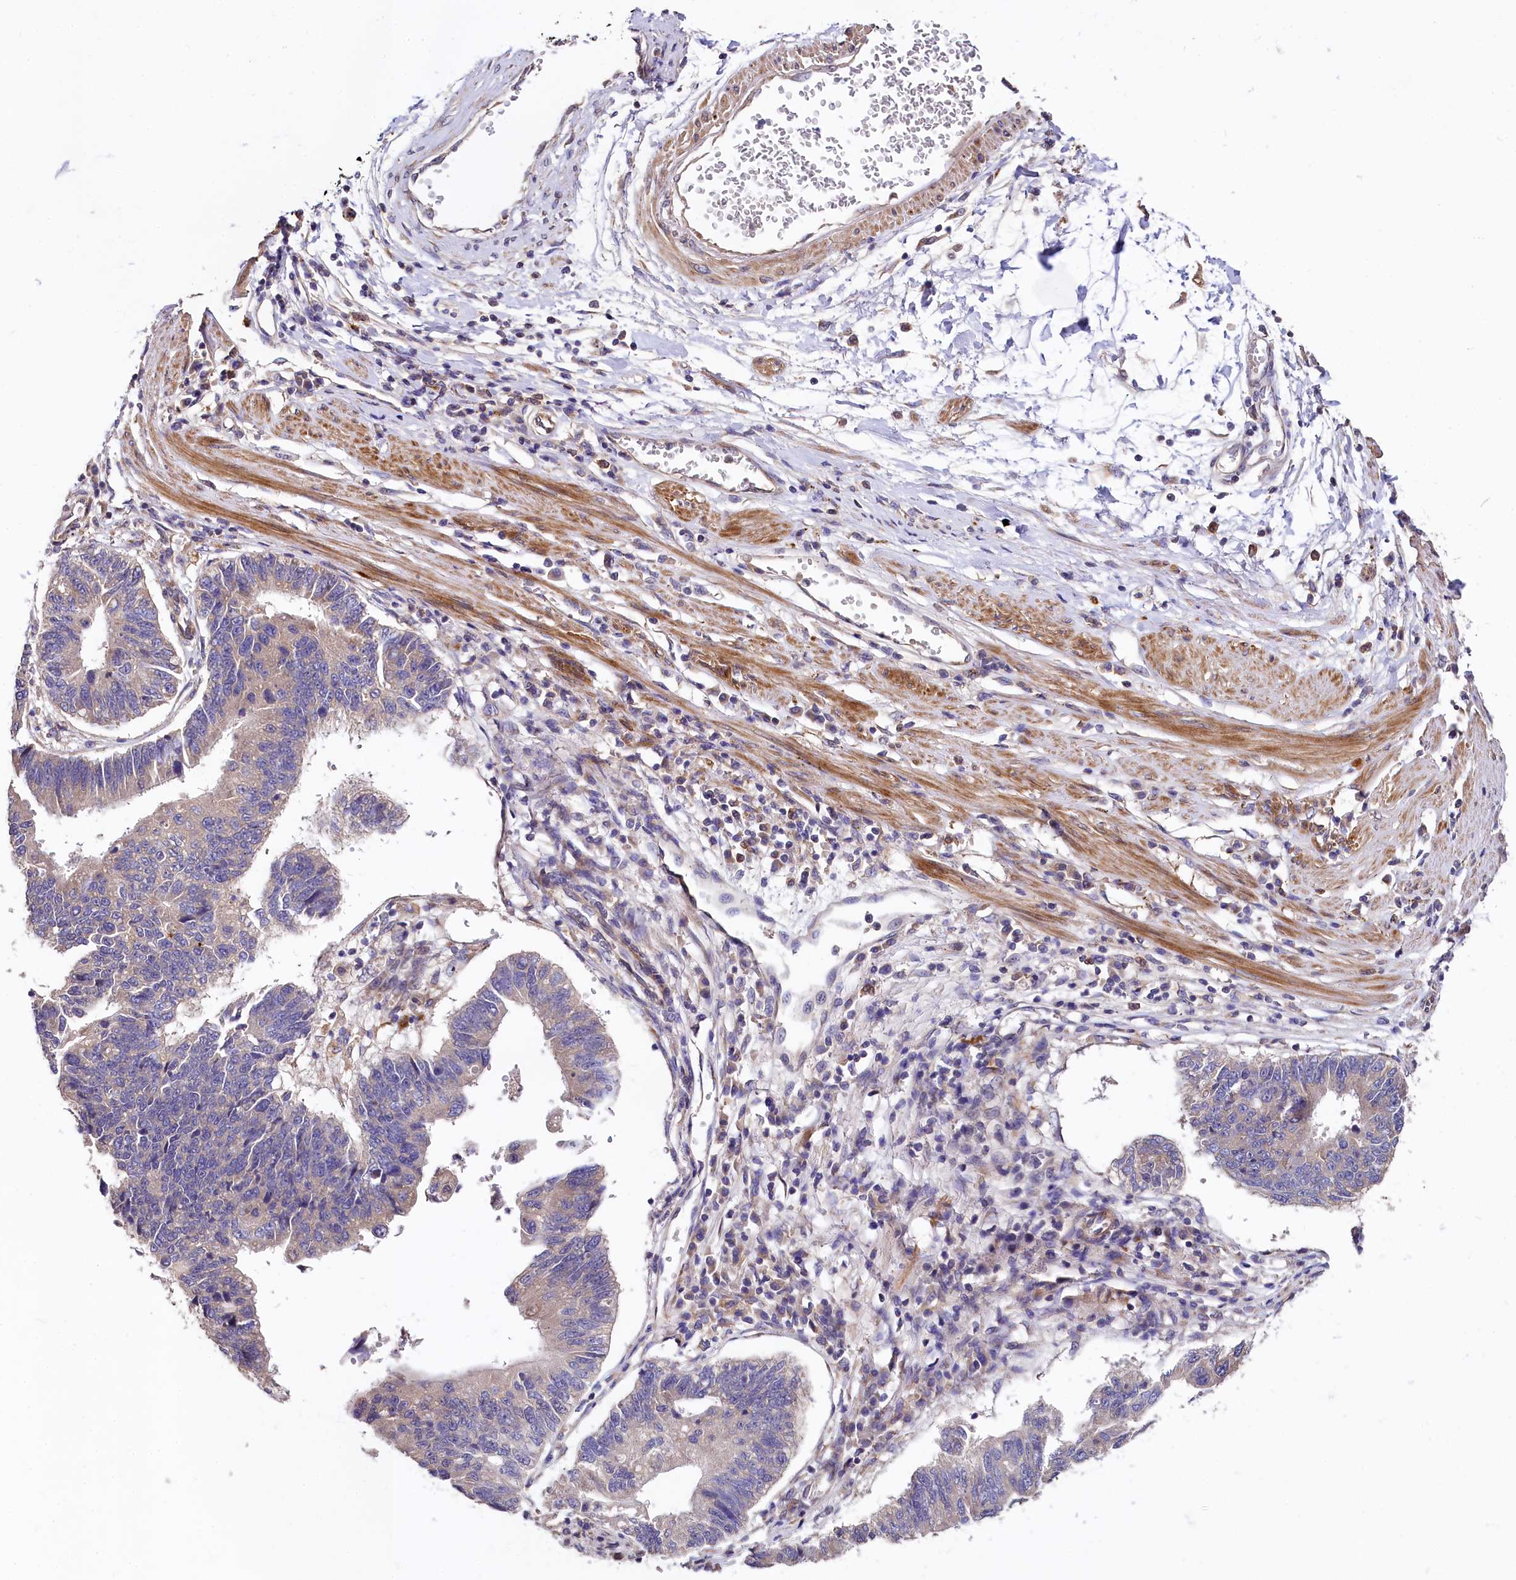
{"staining": {"intensity": "weak", "quantity": "<25%", "location": "cytoplasmic/membranous"}, "tissue": "stomach cancer", "cell_type": "Tumor cells", "image_type": "cancer", "snomed": [{"axis": "morphology", "description": "Adenocarcinoma, NOS"}, {"axis": "topography", "description": "Stomach"}], "caption": "Stomach cancer (adenocarcinoma) was stained to show a protein in brown. There is no significant positivity in tumor cells.", "gene": "SPRYD3", "patient": {"sex": "male", "age": 59}}